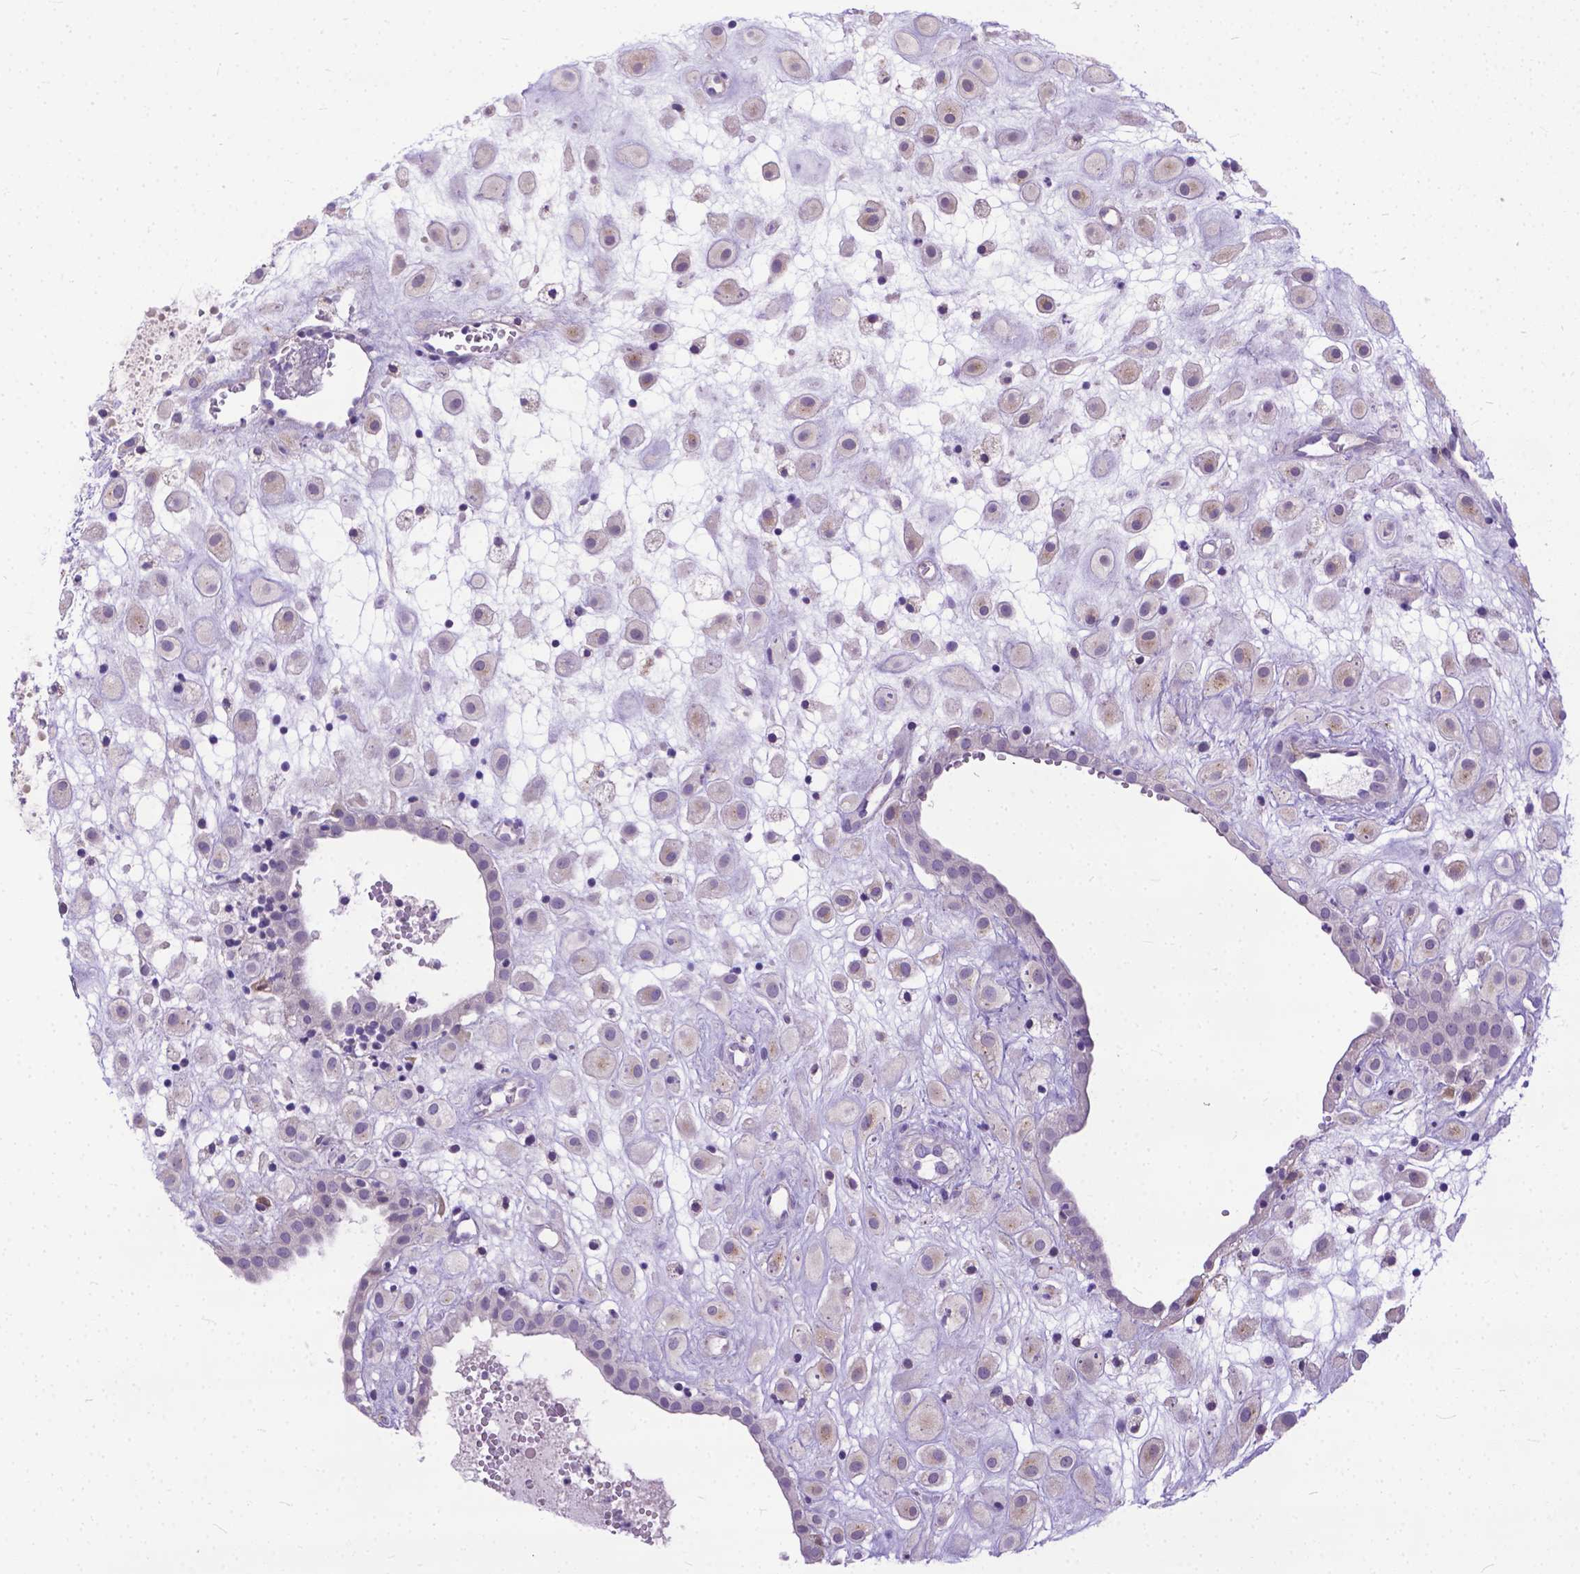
{"staining": {"intensity": "negative", "quantity": "none", "location": "none"}, "tissue": "placenta", "cell_type": "Decidual cells", "image_type": "normal", "snomed": [{"axis": "morphology", "description": "Normal tissue, NOS"}, {"axis": "topography", "description": "Placenta"}], "caption": "This is an immunohistochemistry image of normal placenta. There is no expression in decidual cells.", "gene": "TTLL6", "patient": {"sex": "female", "age": 24}}